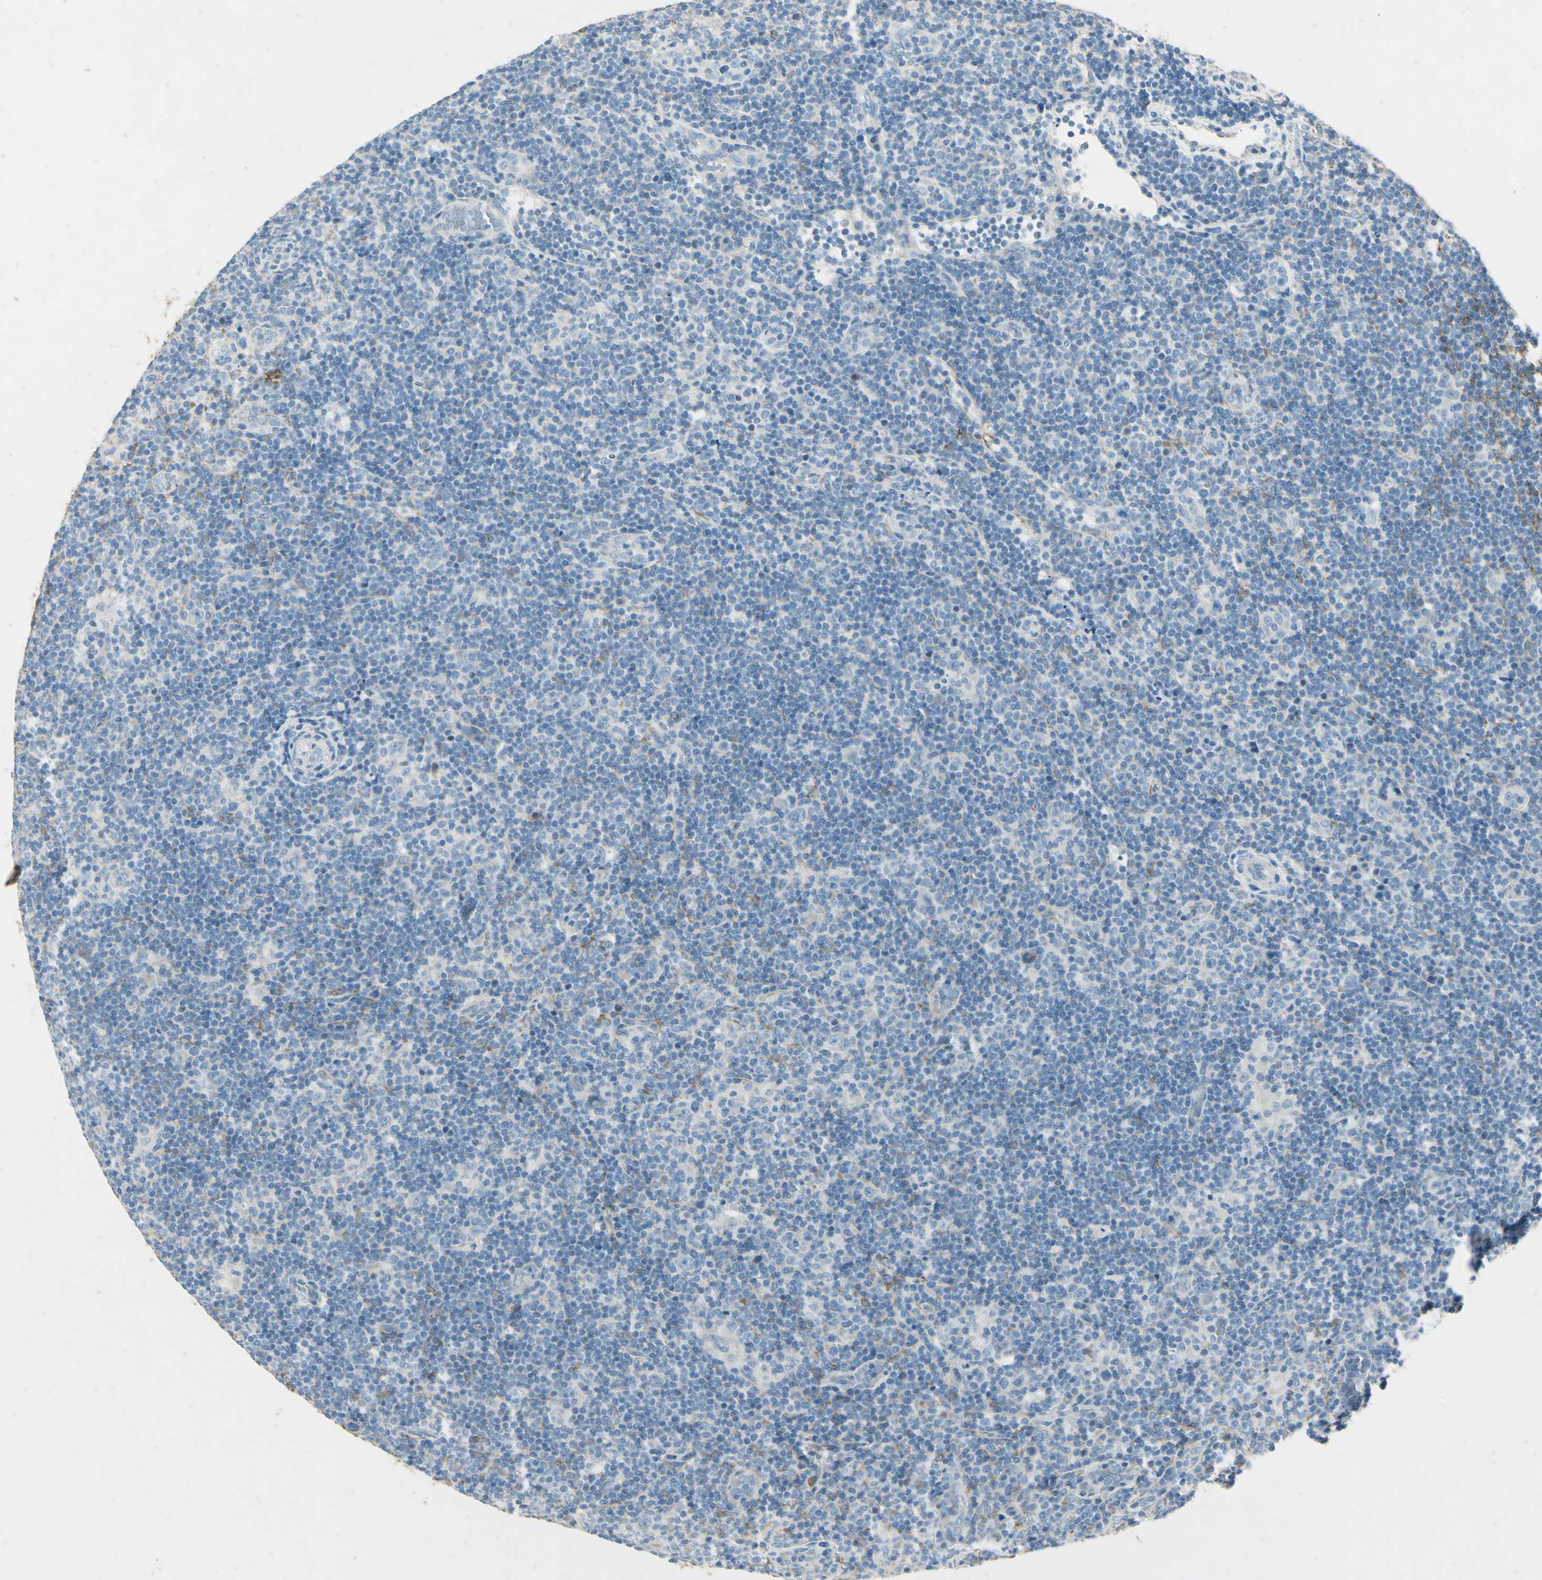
{"staining": {"intensity": "negative", "quantity": "none", "location": "none"}, "tissue": "lymphoma", "cell_type": "Tumor cells", "image_type": "cancer", "snomed": [{"axis": "morphology", "description": "Hodgkin's disease, NOS"}, {"axis": "topography", "description": "Lymph node"}], "caption": "Histopathology image shows no protein staining in tumor cells of Hodgkin's disease tissue. (DAB (3,3'-diaminobenzidine) immunohistochemistry (IHC) visualized using brightfield microscopy, high magnification).", "gene": "SNAP91", "patient": {"sex": "female", "age": 57}}